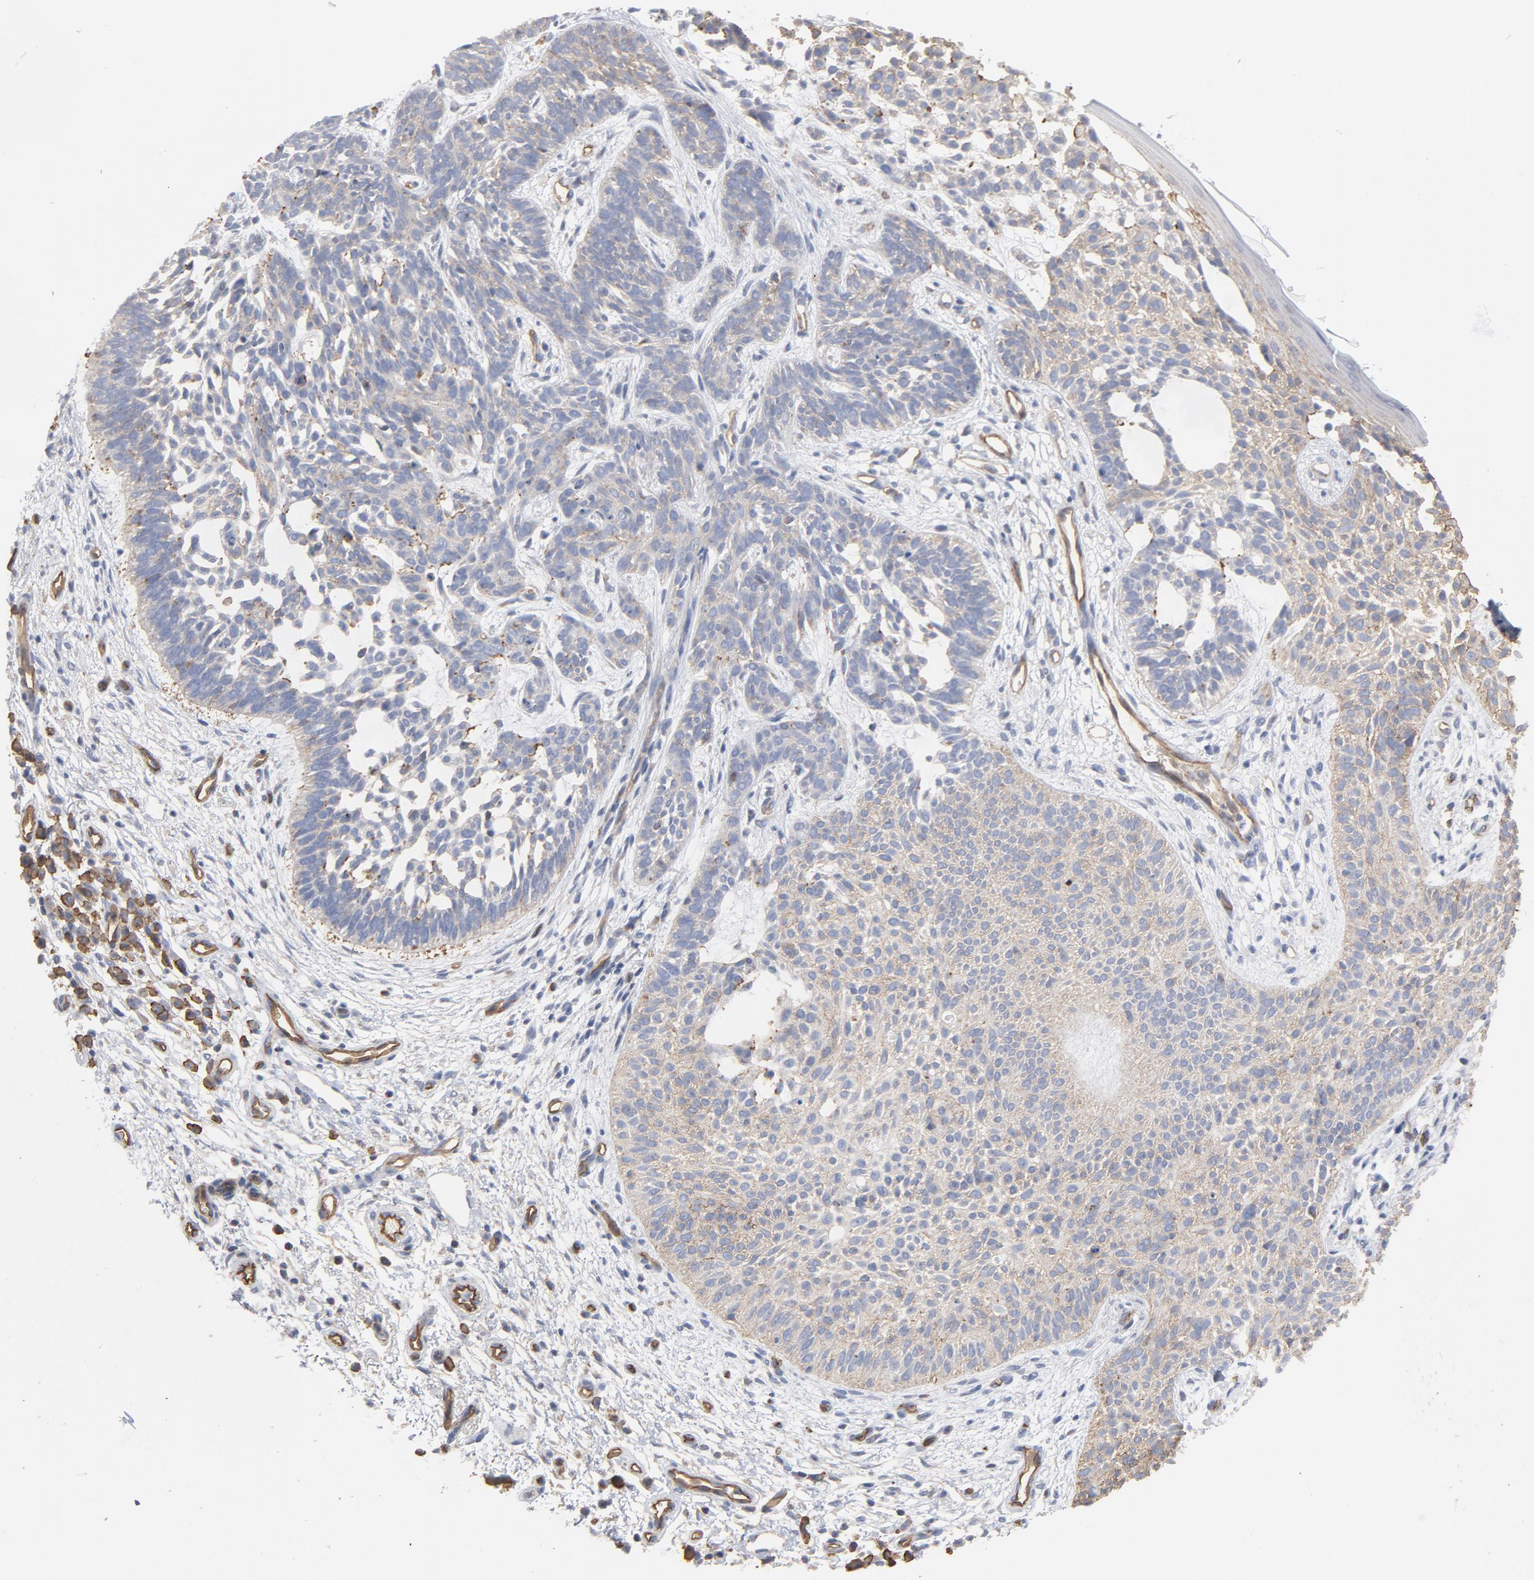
{"staining": {"intensity": "weak", "quantity": "<25%", "location": "cytoplasmic/membranous"}, "tissue": "skin cancer", "cell_type": "Tumor cells", "image_type": "cancer", "snomed": [{"axis": "morphology", "description": "Normal tissue, NOS"}, {"axis": "morphology", "description": "Basal cell carcinoma"}, {"axis": "topography", "description": "Skin"}], "caption": "IHC image of neoplastic tissue: skin cancer stained with DAB (3,3'-diaminobenzidine) demonstrates no significant protein expression in tumor cells.", "gene": "OXA1L", "patient": {"sex": "female", "age": 69}}